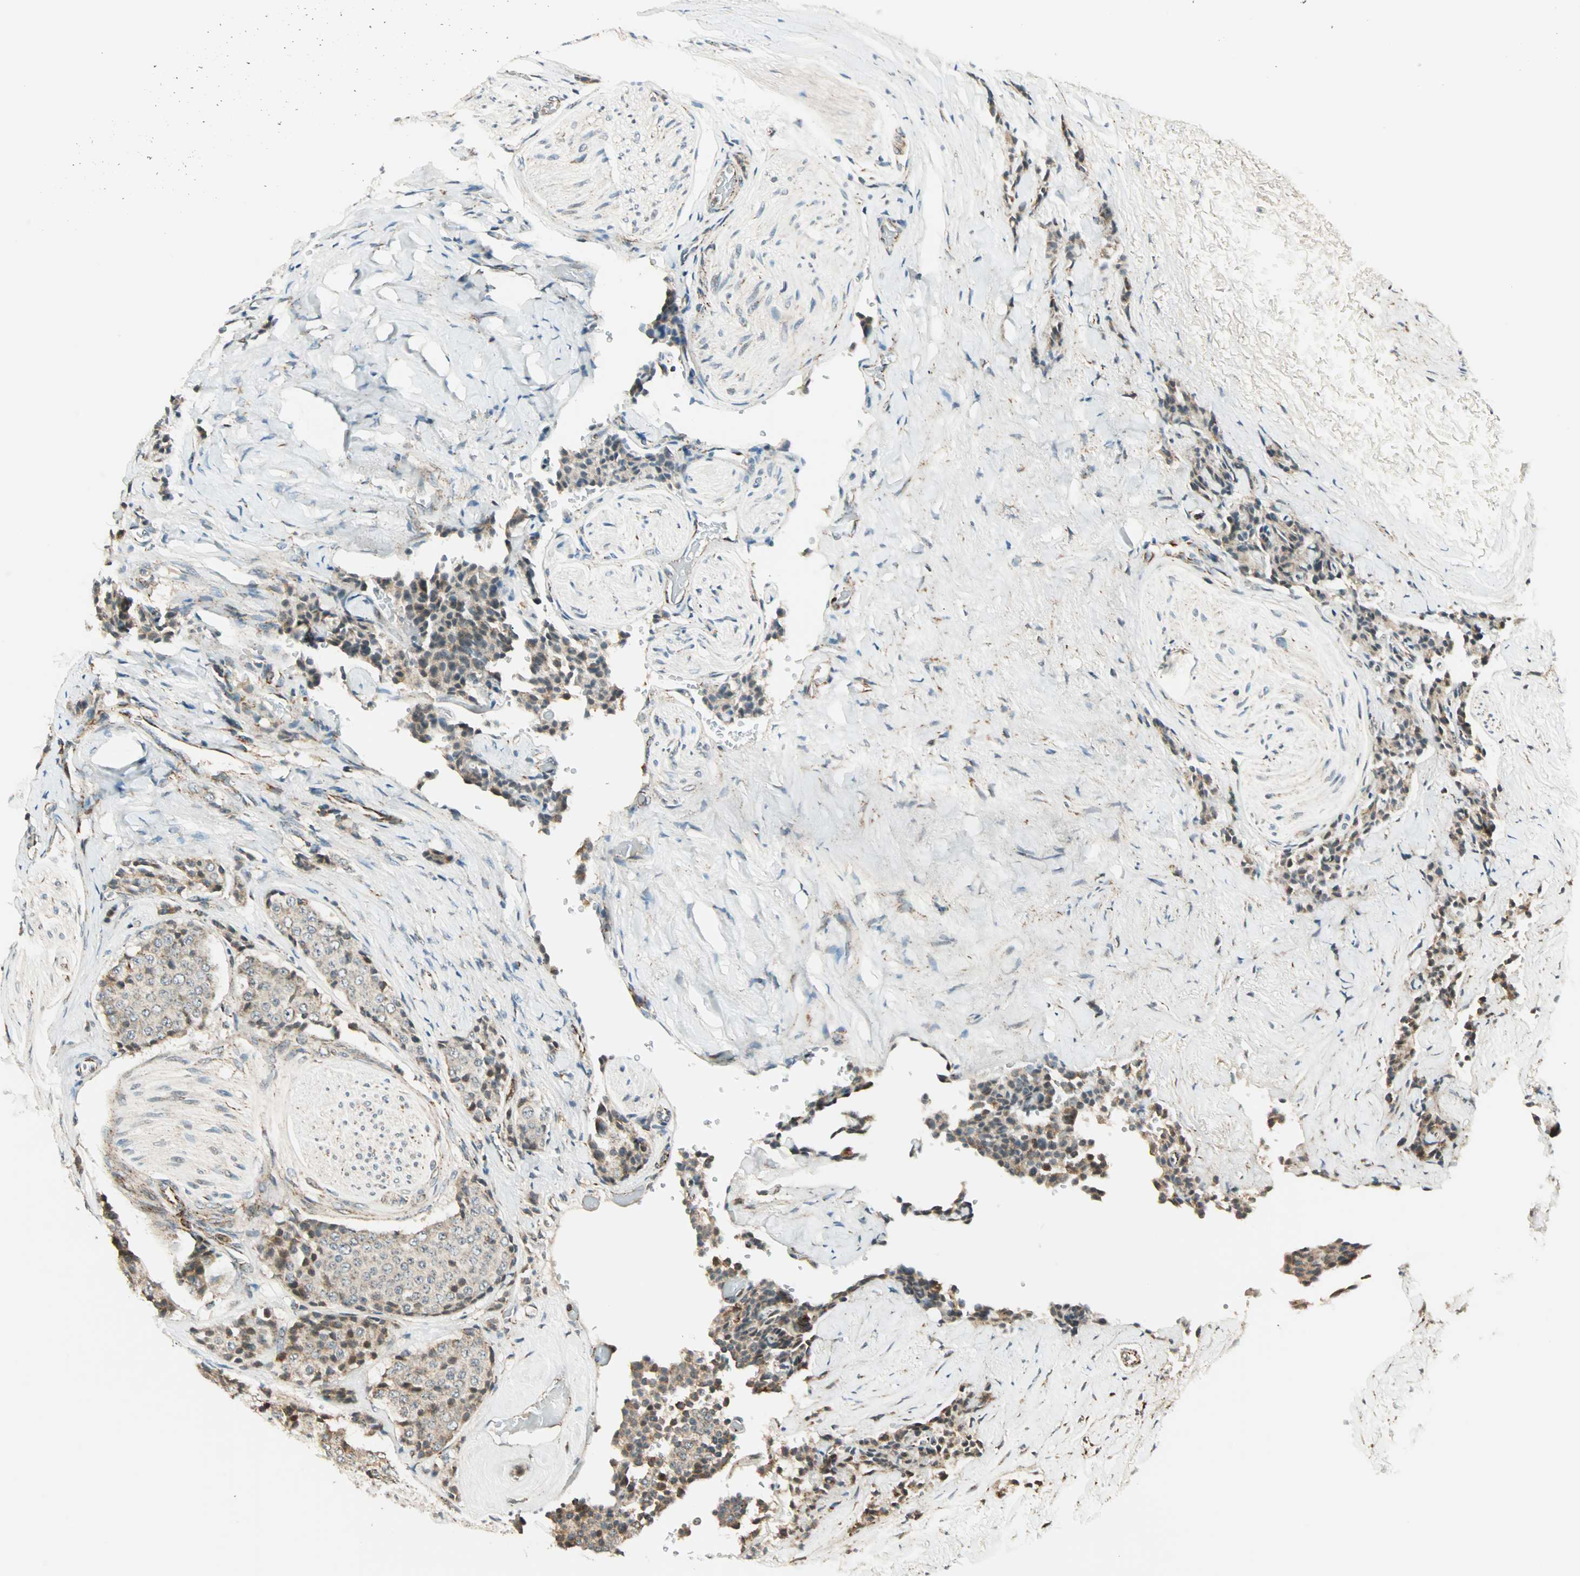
{"staining": {"intensity": "weak", "quantity": "<25%", "location": "cytoplasmic/membranous"}, "tissue": "carcinoid", "cell_type": "Tumor cells", "image_type": "cancer", "snomed": [{"axis": "morphology", "description": "Carcinoid, malignant, NOS"}, {"axis": "topography", "description": "Colon"}], "caption": "A histopathology image of malignant carcinoid stained for a protein demonstrates no brown staining in tumor cells.", "gene": "SPRY4", "patient": {"sex": "female", "age": 61}}